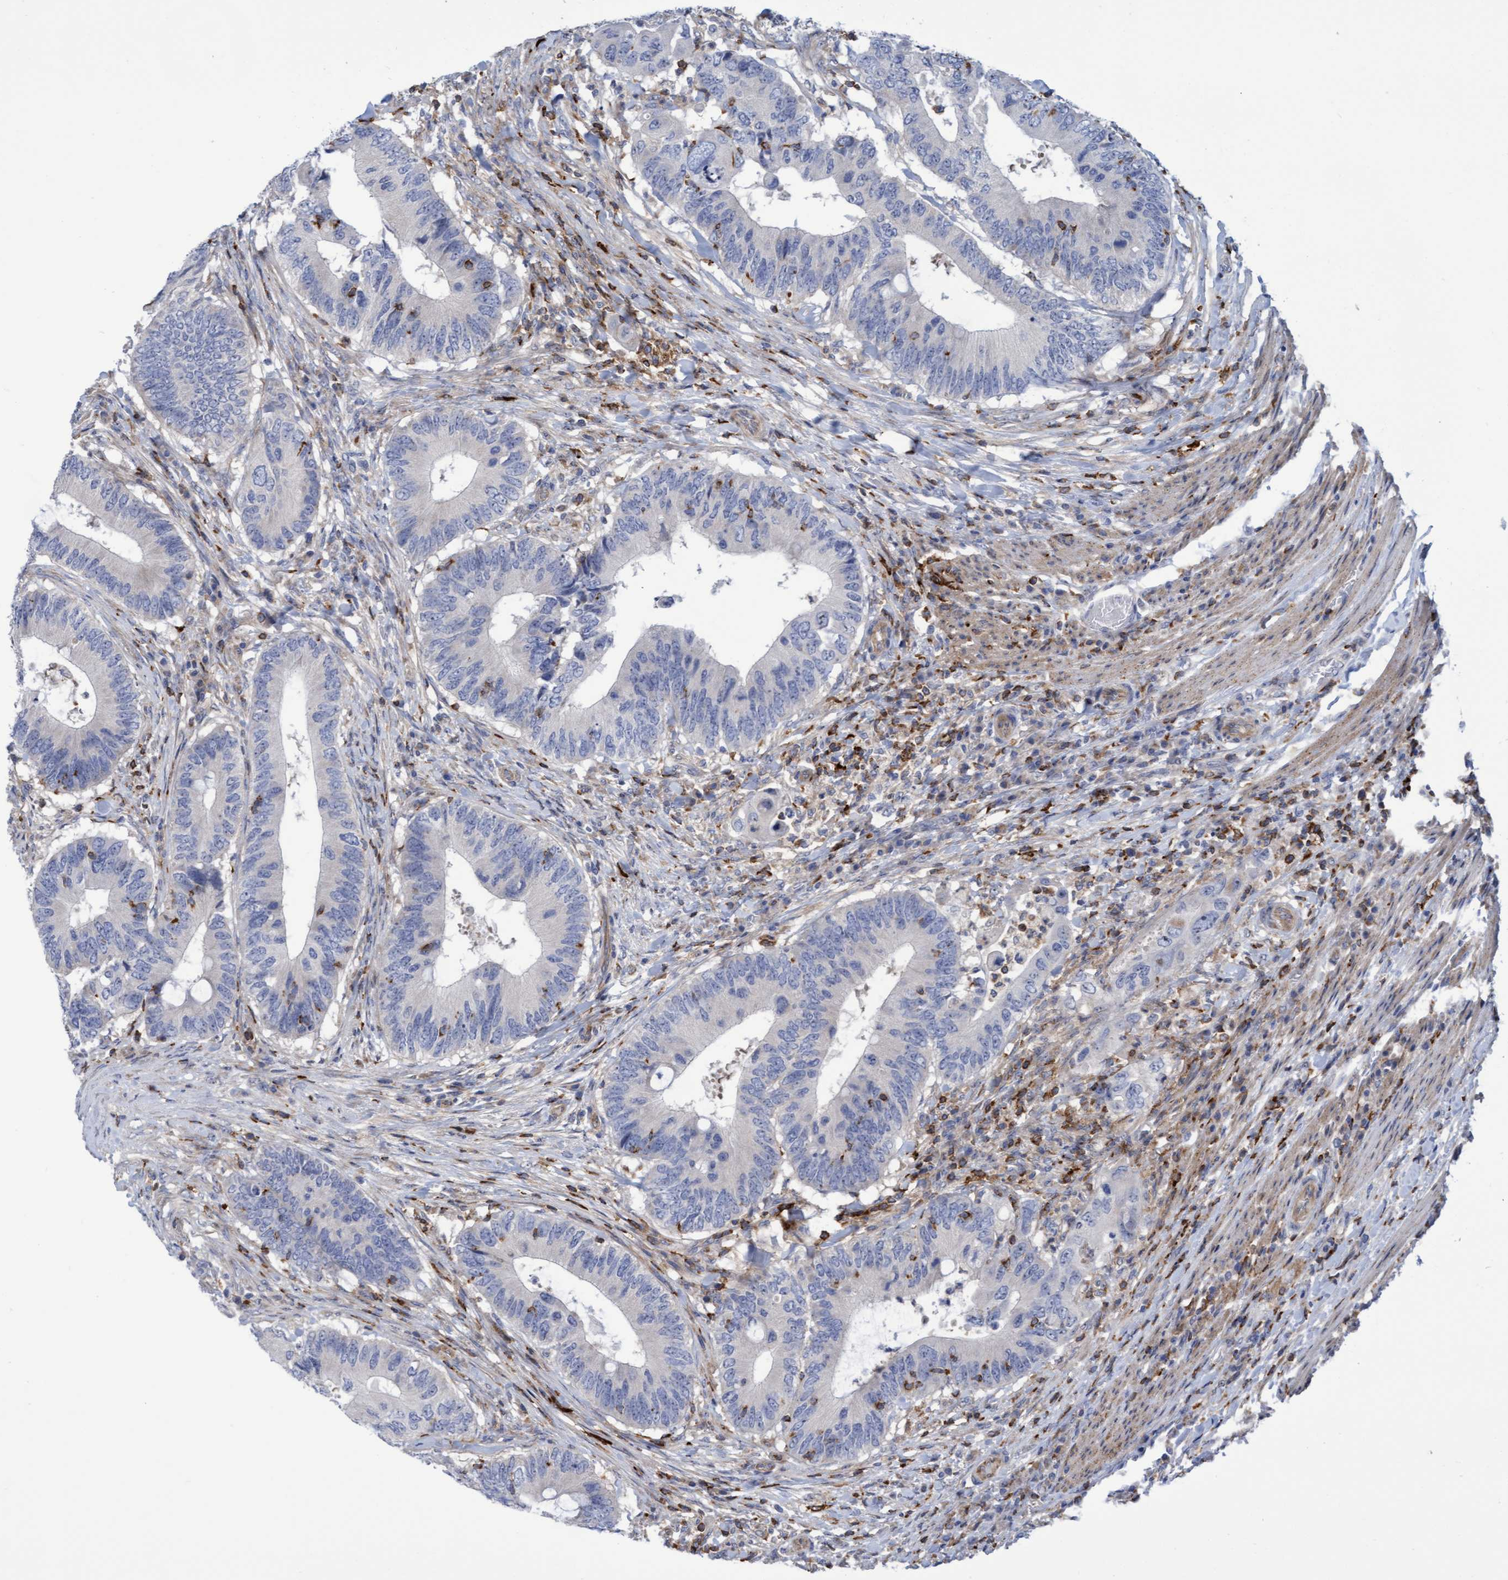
{"staining": {"intensity": "negative", "quantity": "none", "location": "none"}, "tissue": "colorectal cancer", "cell_type": "Tumor cells", "image_type": "cancer", "snomed": [{"axis": "morphology", "description": "Adenocarcinoma, NOS"}, {"axis": "topography", "description": "Colon"}], "caption": "A high-resolution micrograph shows IHC staining of colorectal adenocarcinoma, which shows no significant positivity in tumor cells.", "gene": "FNBP1", "patient": {"sex": "male", "age": 71}}